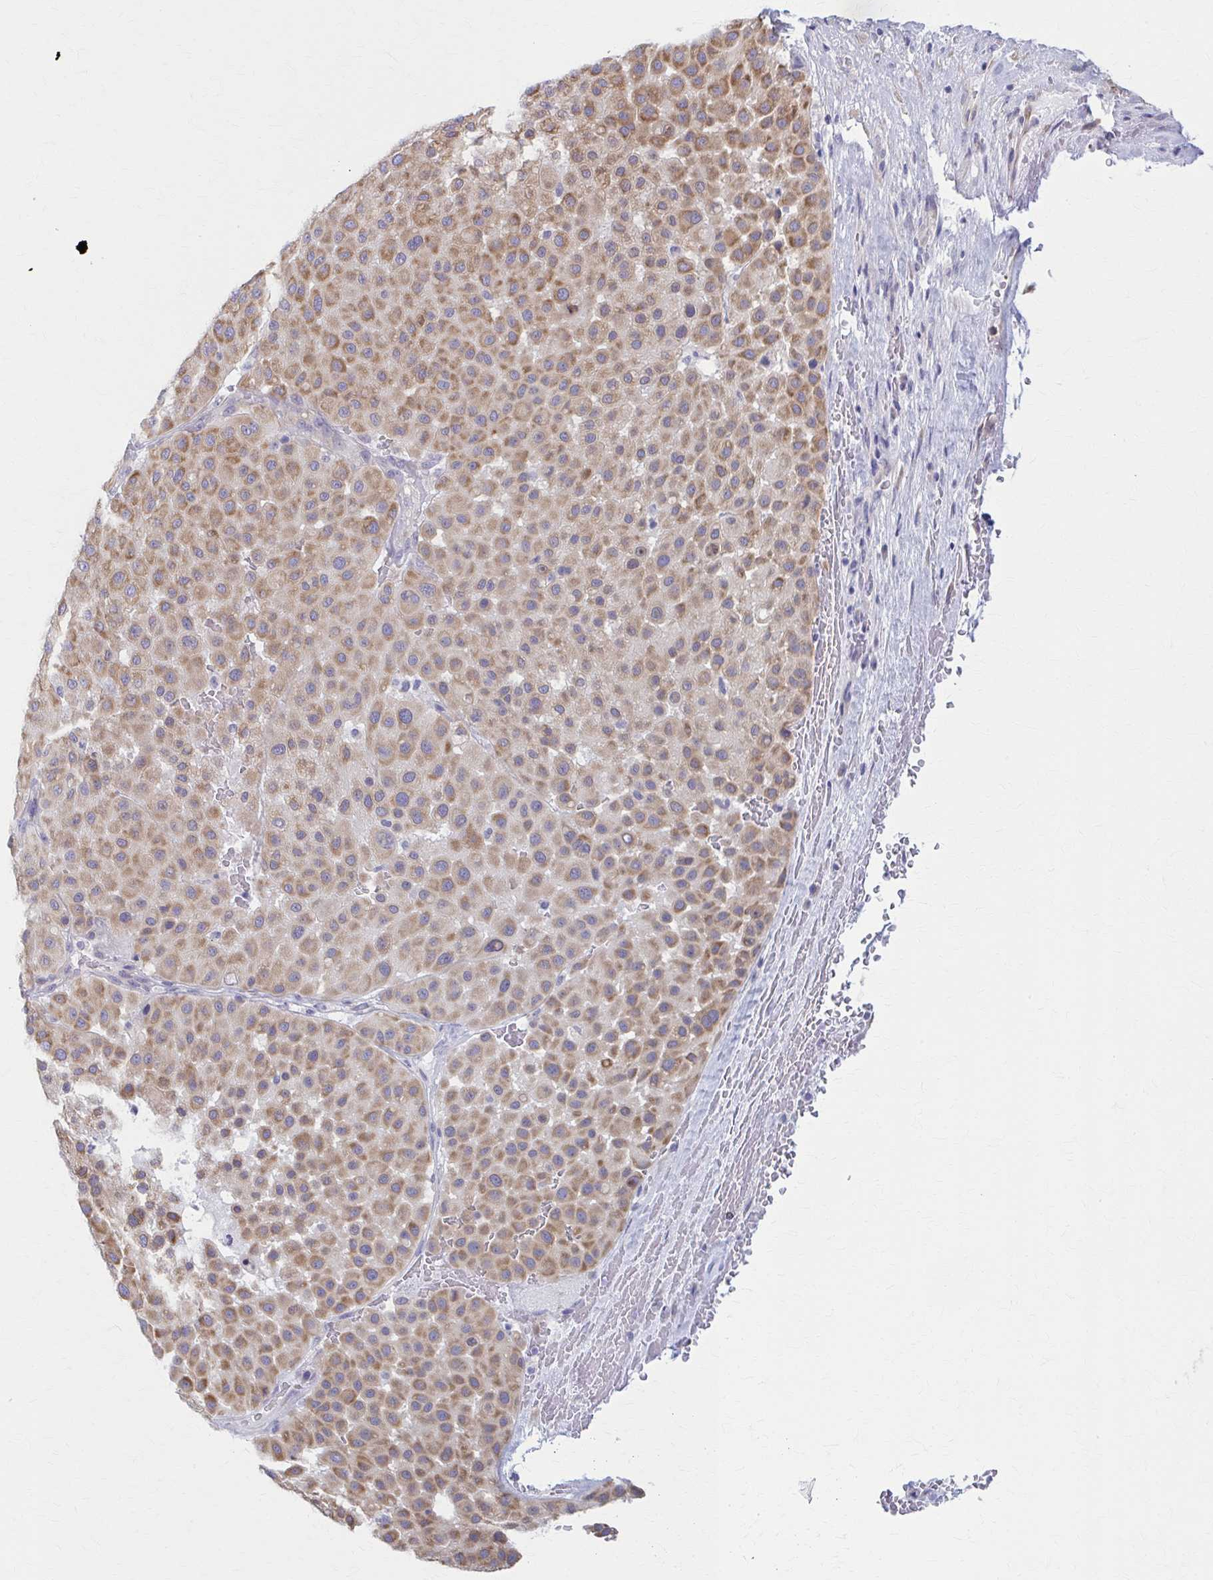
{"staining": {"intensity": "moderate", "quantity": ">75%", "location": "cytoplasmic/membranous"}, "tissue": "melanoma", "cell_type": "Tumor cells", "image_type": "cancer", "snomed": [{"axis": "morphology", "description": "Malignant melanoma, Metastatic site"}, {"axis": "topography", "description": "Smooth muscle"}], "caption": "Immunohistochemical staining of human melanoma exhibits medium levels of moderate cytoplasmic/membranous protein expression in about >75% of tumor cells.", "gene": "PRKRA", "patient": {"sex": "male", "age": 41}}